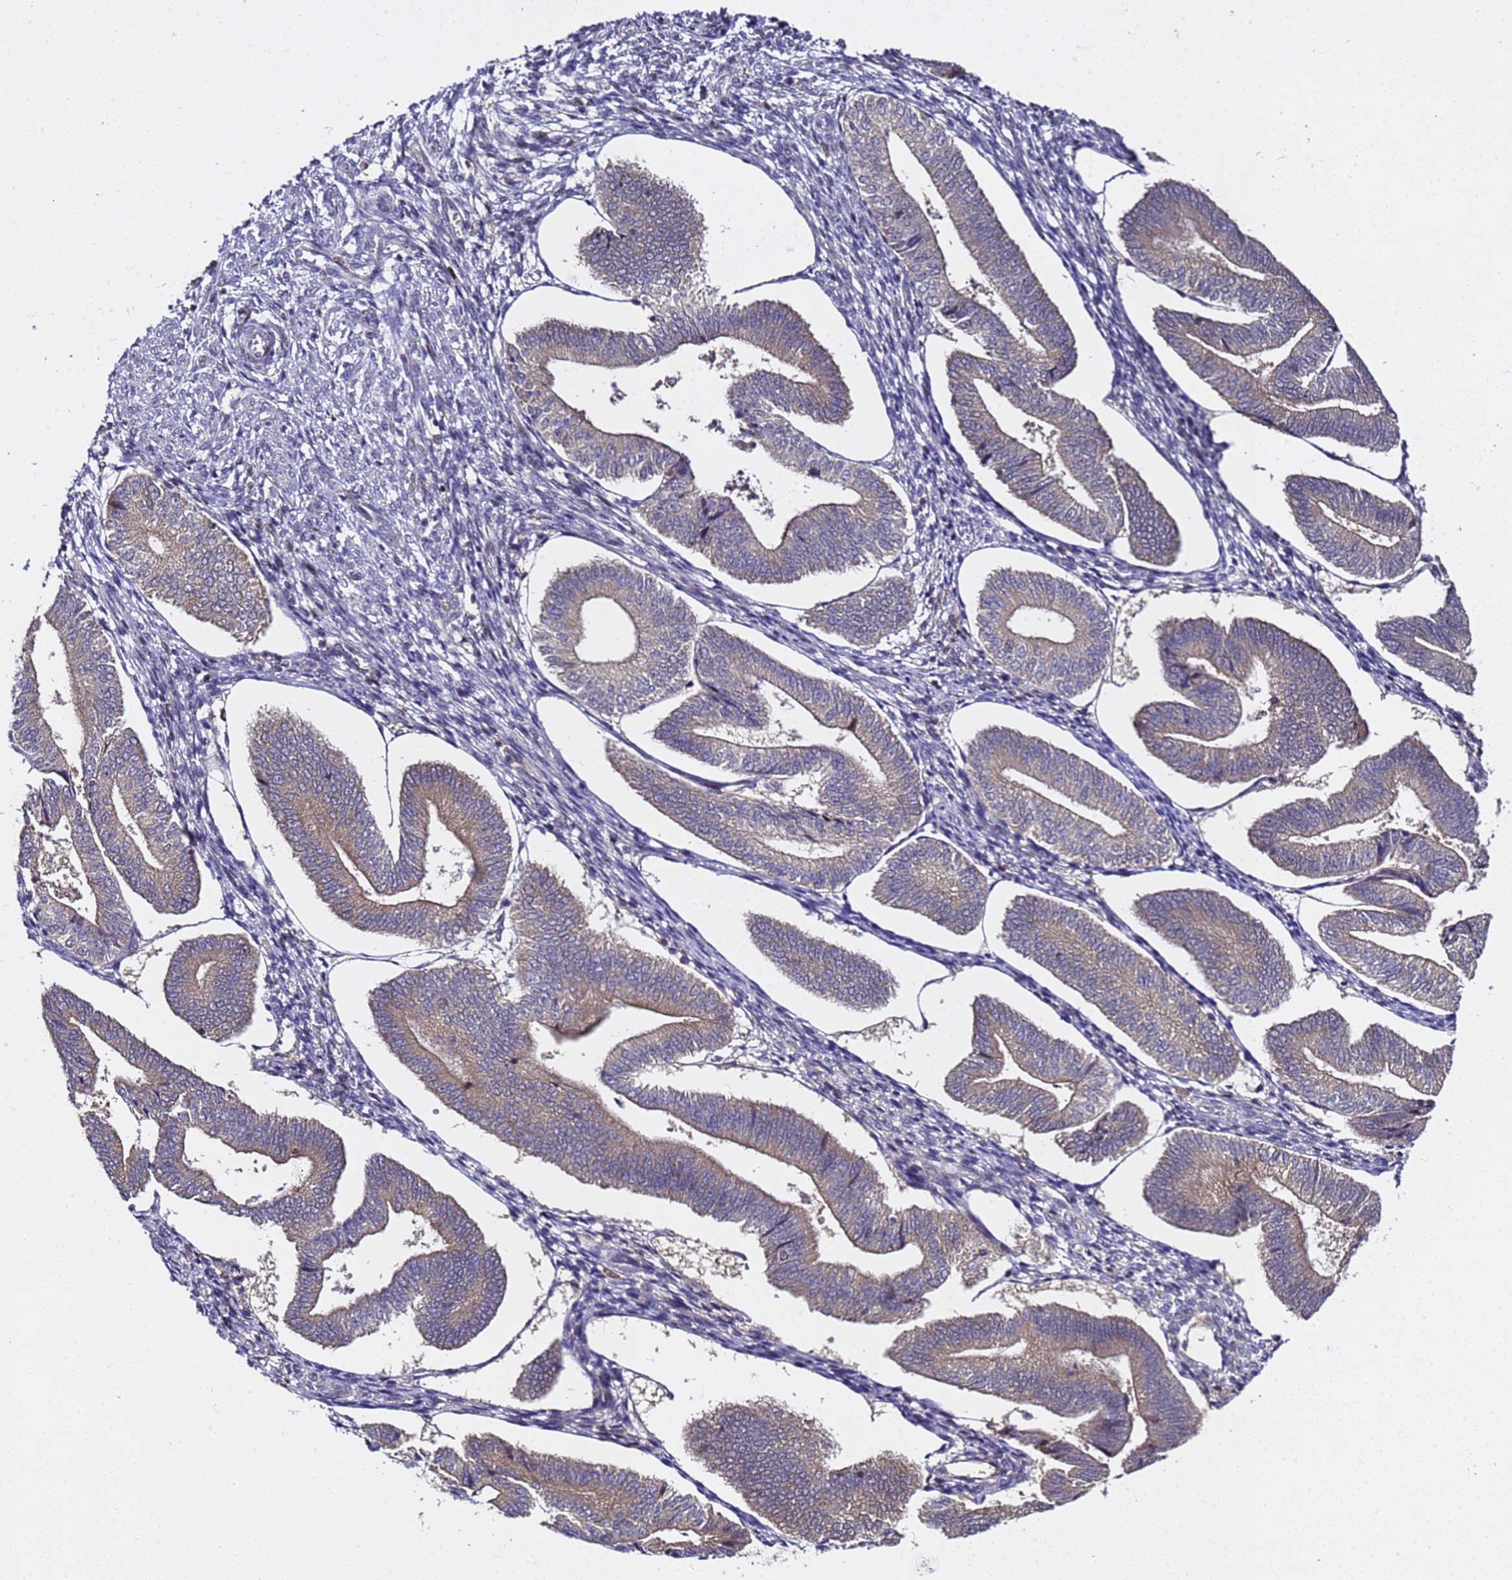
{"staining": {"intensity": "negative", "quantity": "none", "location": "none"}, "tissue": "endometrium", "cell_type": "Cells in endometrial stroma", "image_type": "normal", "snomed": [{"axis": "morphology", "description": "Normal tissue, NOS"}, {"axis": "topography", "description": "Endometrium"}], "caption": "Image shows no protein staining in cells in endometrial stroma of benign endometrium. (Immunohistochemistry (ihc), brightfield microscopy, high magnification).", "gene": "ALG3", "patient": {"sex": "female", "age": 34}}